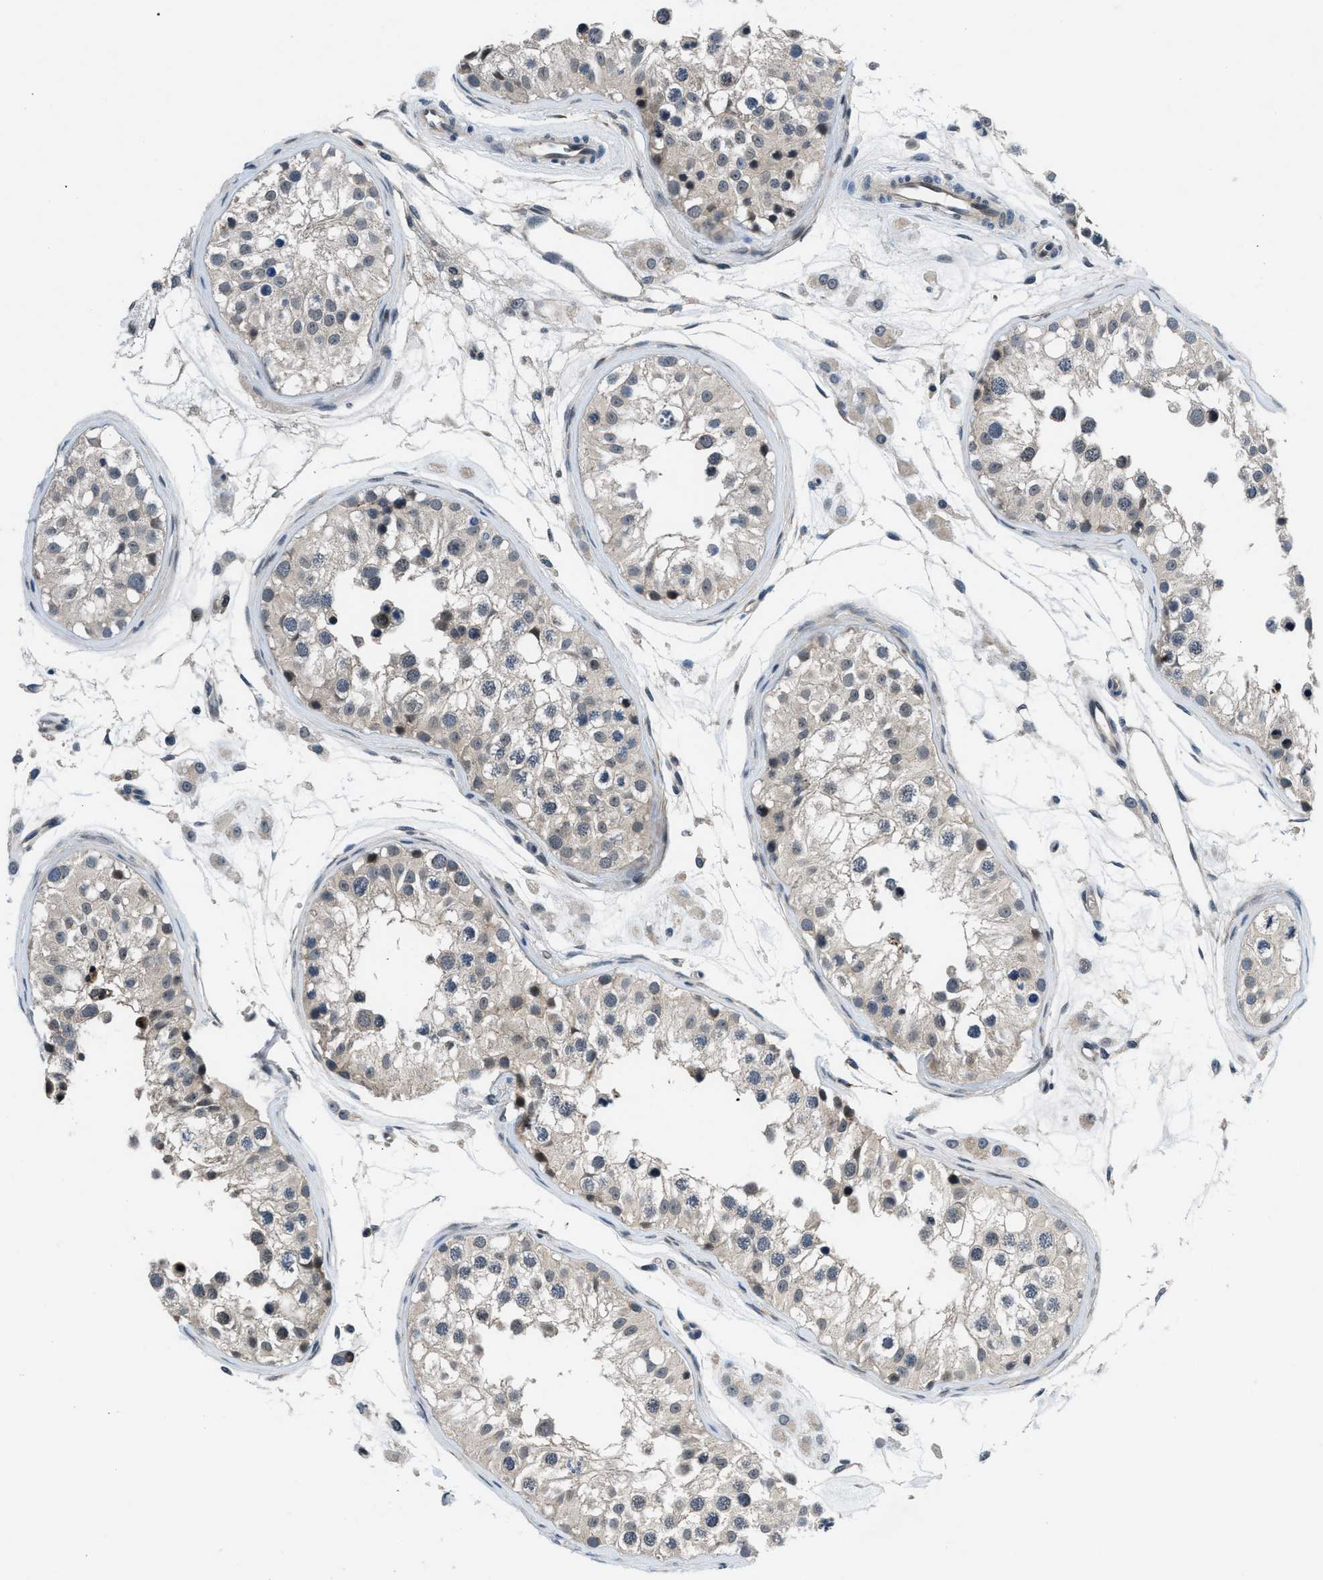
{"staining": {"intensity": "strong", "quantity": "<25%", "location": "nuclear"}, "tissue": "testis", "cell_type": "Cells in seminiferous ducts", "image_type": "normal", "snomed": [{"axis": "morphology", "description": "Normal tissue, NOS"}, {"axis": "morphology", "description": "Adenocarcinoma, metastatic, NOS"}, {"axis": "topography", "description": "Testis"}], "caption": "Immunohistochemistry (IHC) histopathology image of unremarkable human testis stained for a protein (brown), which displays medium levels of strong nuclear positivity in approximately <25% of cells in seminiferous ducts.", "gene": "SETD5", "patient": {"sex": "male", "age": 26}}